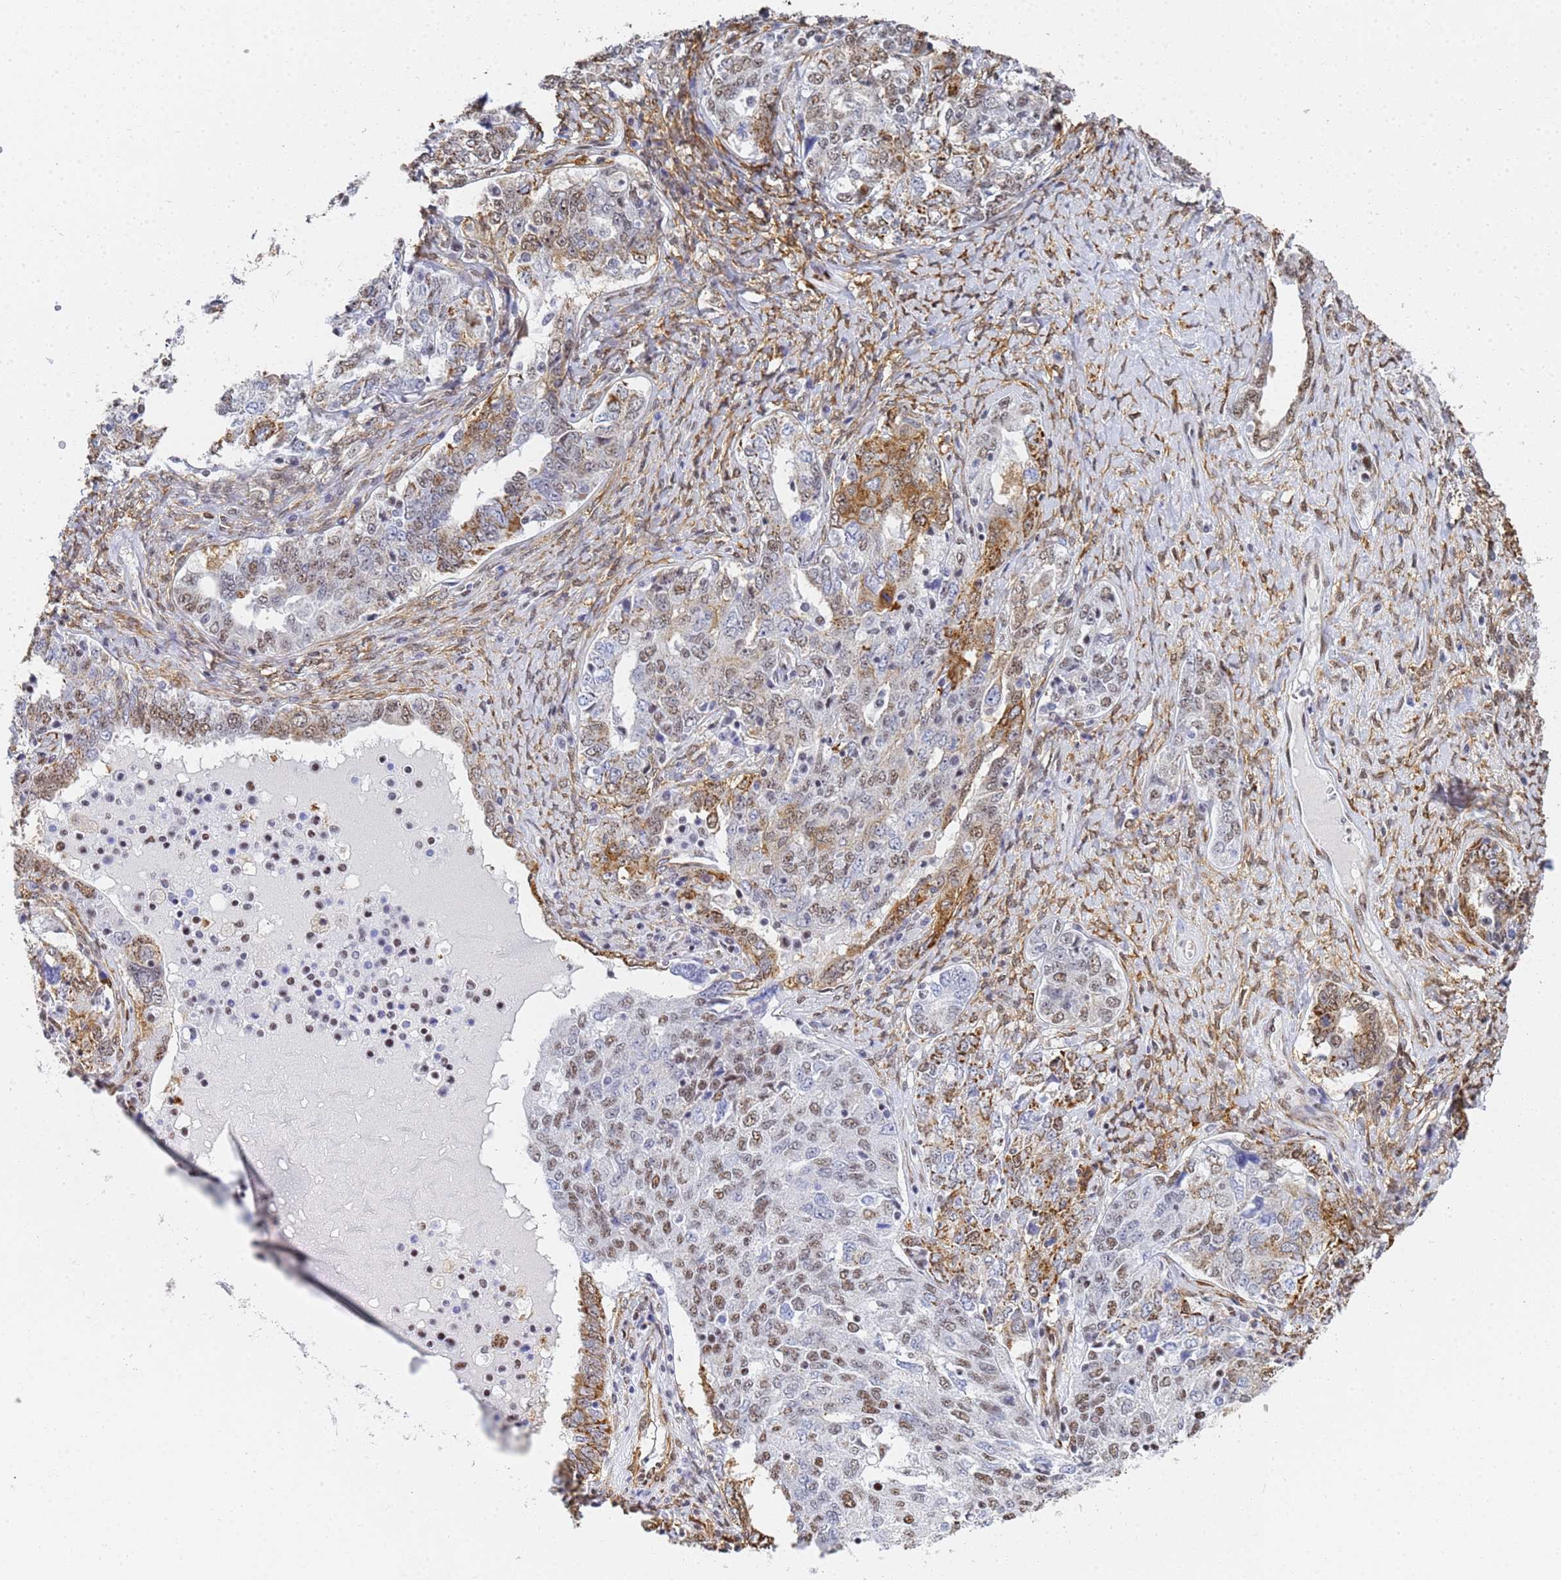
{"staining": {"intensity": "moderate", "quantity": ">75%", "location": "cytoplasmic/membranous,nuclear"}, "tissue": "ovarian cancer", "cell_type": "Tumor cells", "image_type": "cancer", "snomed": [{"axis": "morphology", "description": "Carcinoma, endometroid"}, {"axis": "topography", "description": "Ovary"}], "caption": "Immunohistochemistry micrograph of neoplastic tissue: human endometroid carcinoma (ovarian) stained using IHC shows medium levels of moderate protein expression localized specifically in the cytoplasmic/membranous and nuclear of tumor cells, appearing as a cytoplasmic/membranous and nuclear brown color.", "gene": "PRRT4", "patient": {"sex": "female", "age": 62}}